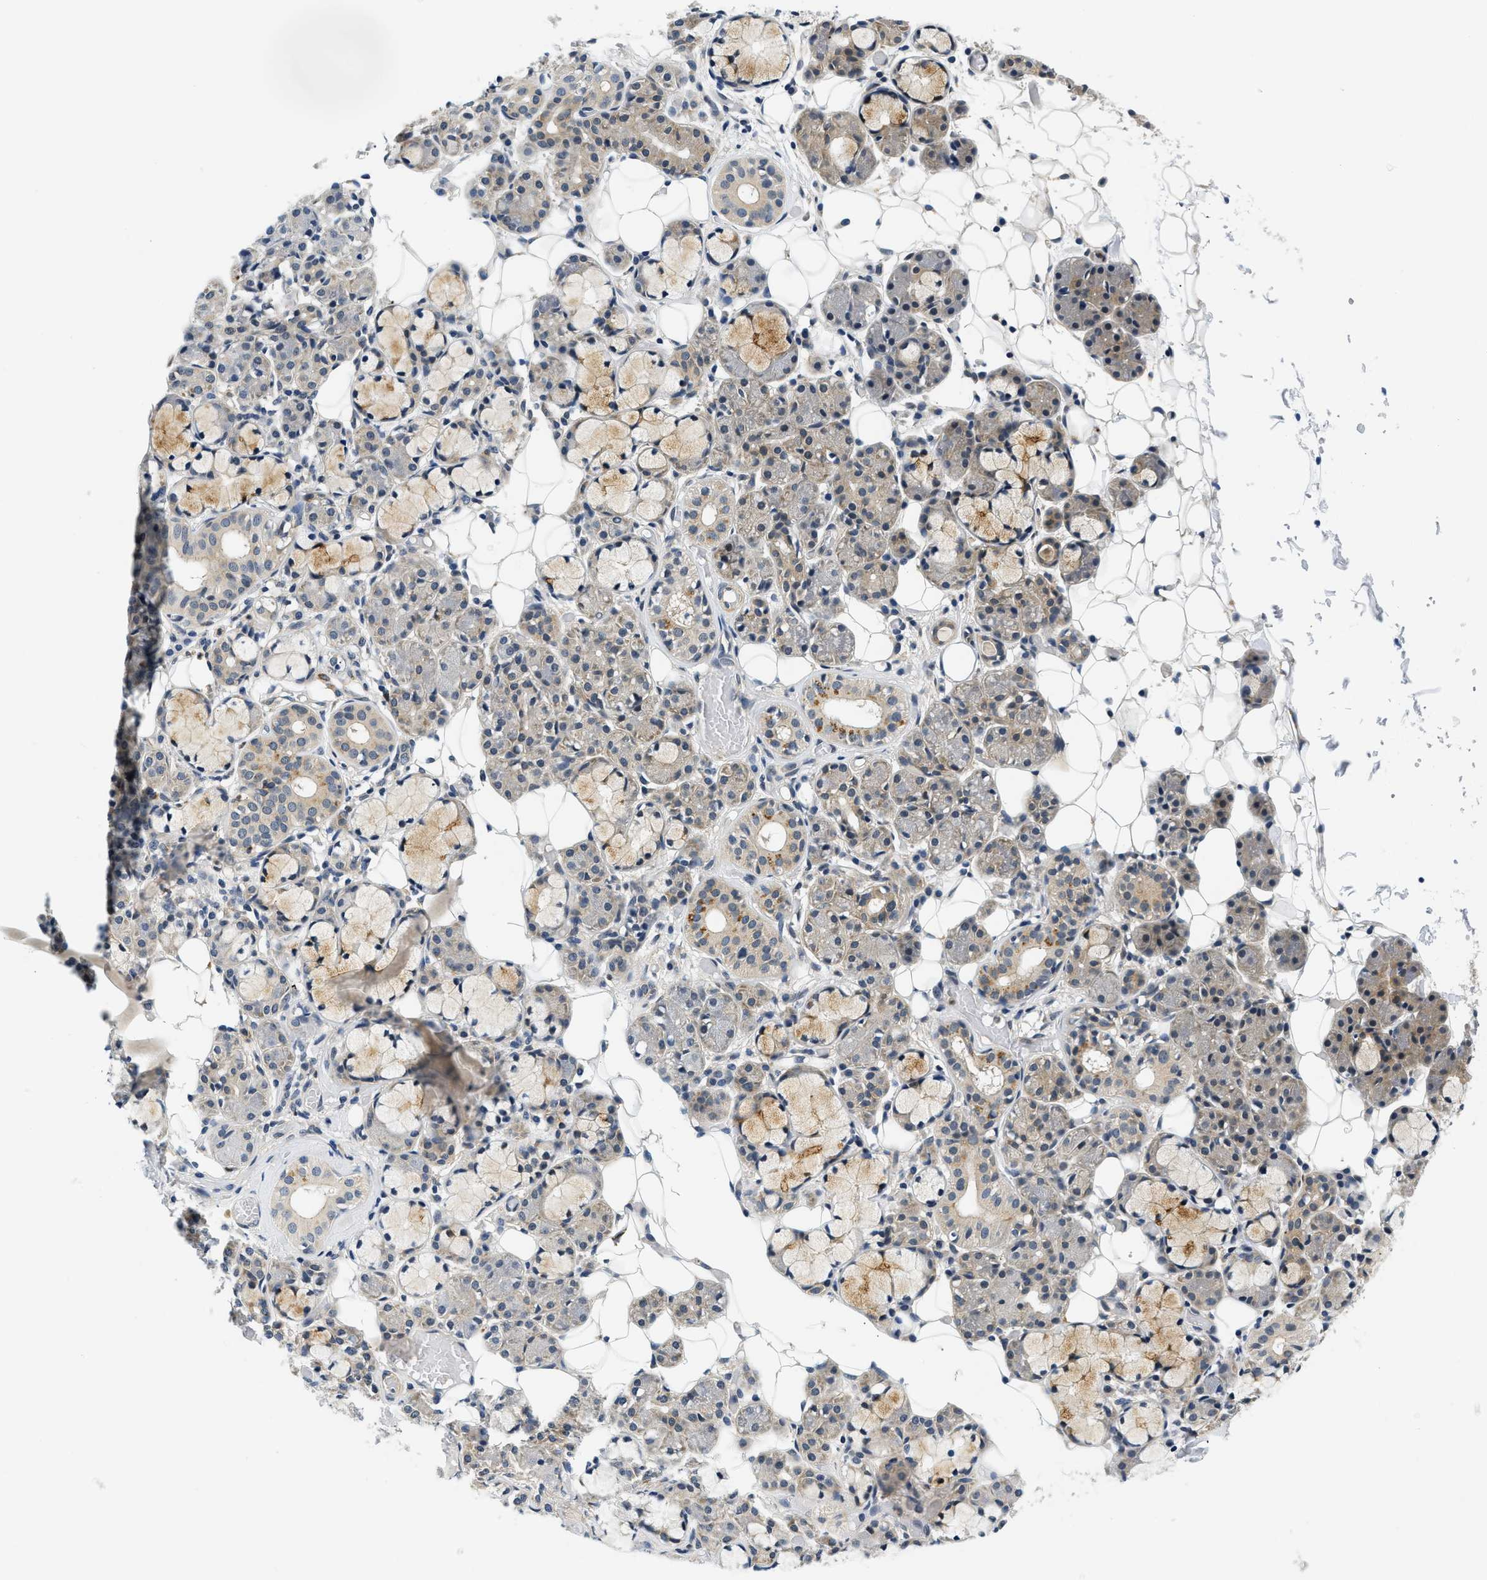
{"staining": {"intensity": "moderate", "quantity": "<25%", "location": "cytoplasmic/membranous"}, "tissue": "salivary gland", "cell_type": "Glandular cells", "image_type": "normal", "snomed": [{"axis": "morphology", "description": "Normal tissue, NOS"}, {"axis": "topography", "description": "Salivary gland"}], "caption": "Immunohistochemical staining of unremarkable human salivary gland displays moderate cytoplasmic/membranous protein positivity in approximately <25% of glandular cells.", "gene": "SMAD4", "patient": {"sex": "male", "age": 63}}